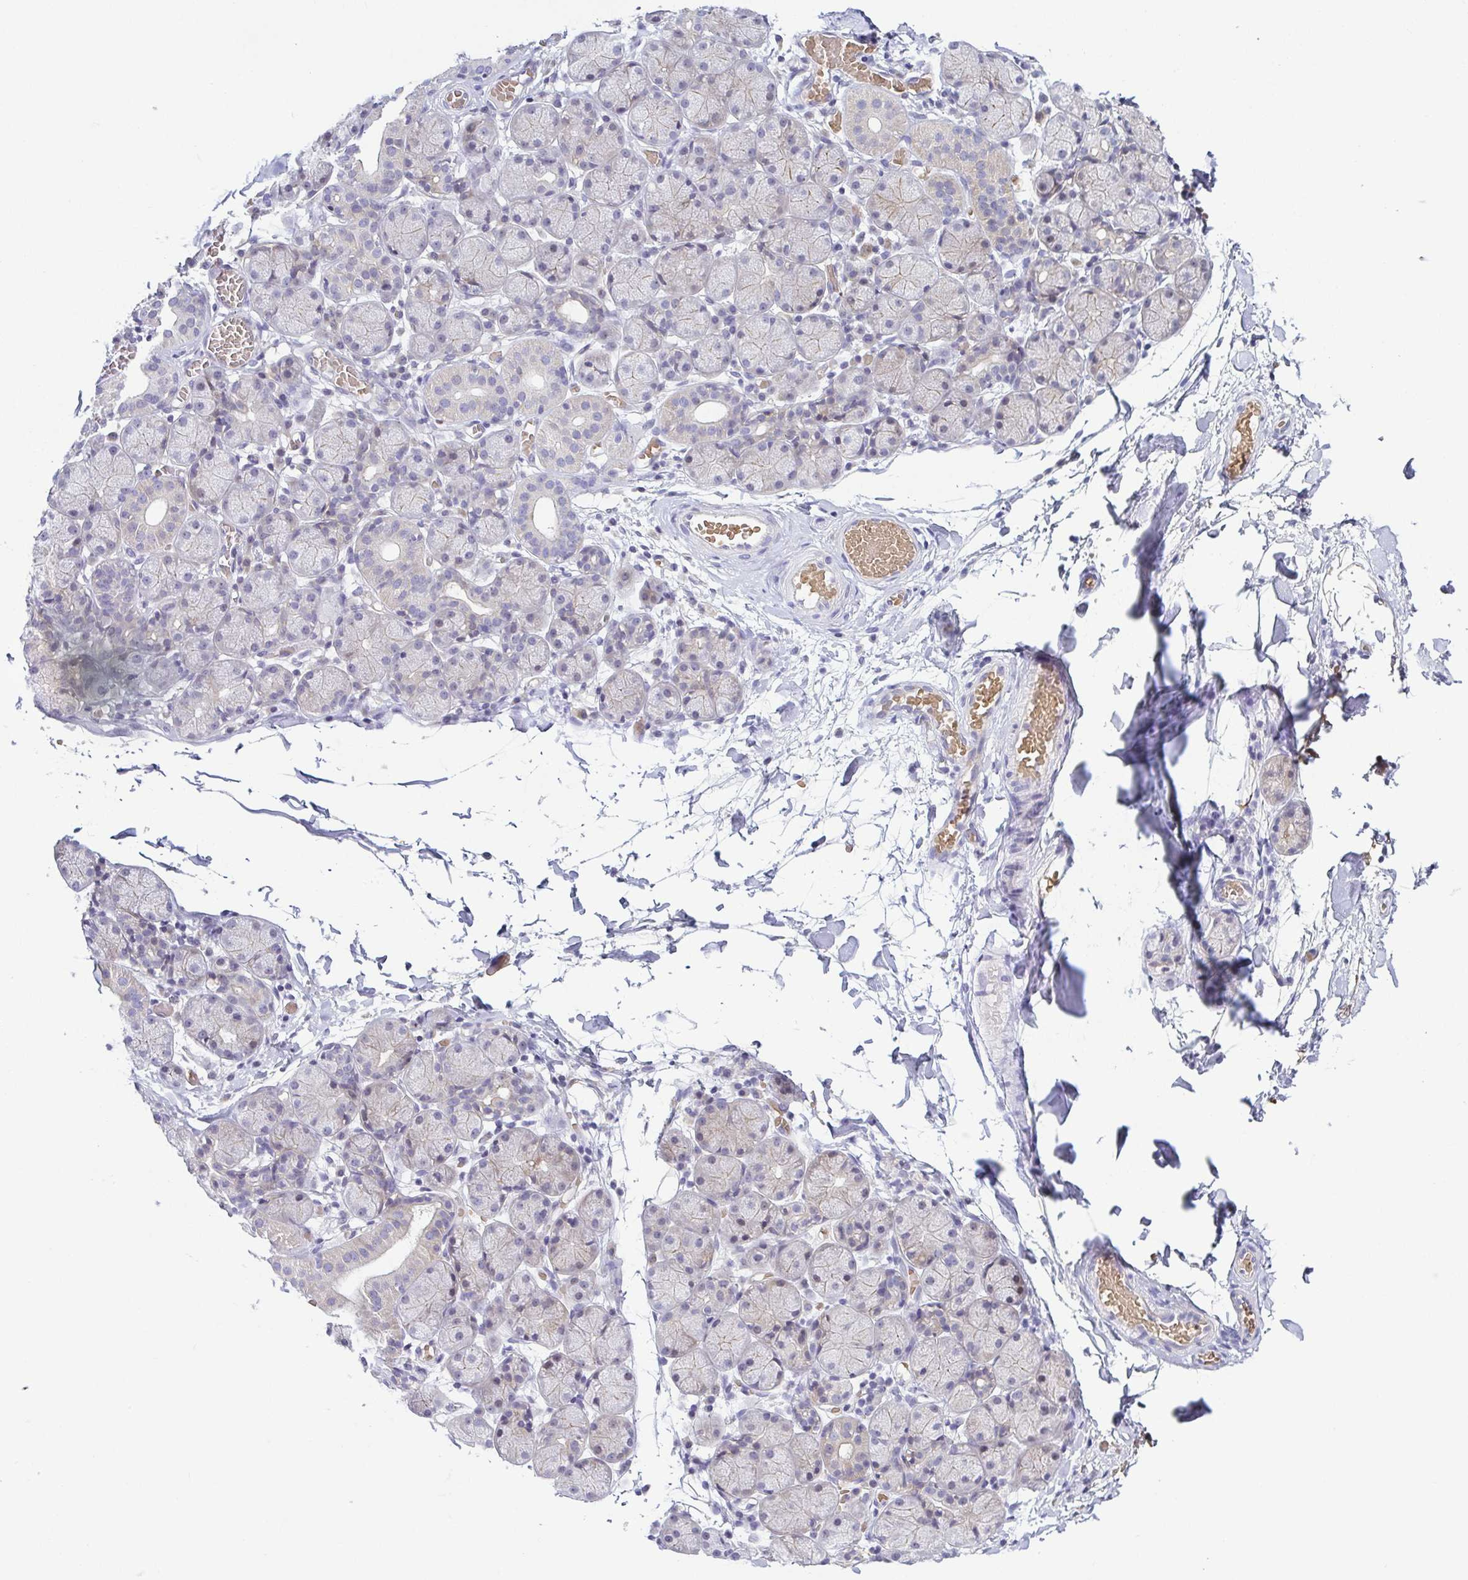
{"staining": {"intensity": "negative", "quantity": "none", "location": "none"}, "tissue": "salivary gland", "cell_type": "Glandular cells", "image_type": "normal", "snomed": [{"axis": "morphology", "description": "Normal tissue, NOS"}, {"axis": "topography", "description": "Salivary gland"}], "caption": "Immunohistochemistry photomicrograph of unremarkable salivary gland stained for a protein (brown), which displays no expression in glandular cells.", "gene": "FAM162B", "patient": {"sex": "female", "age": 24}}